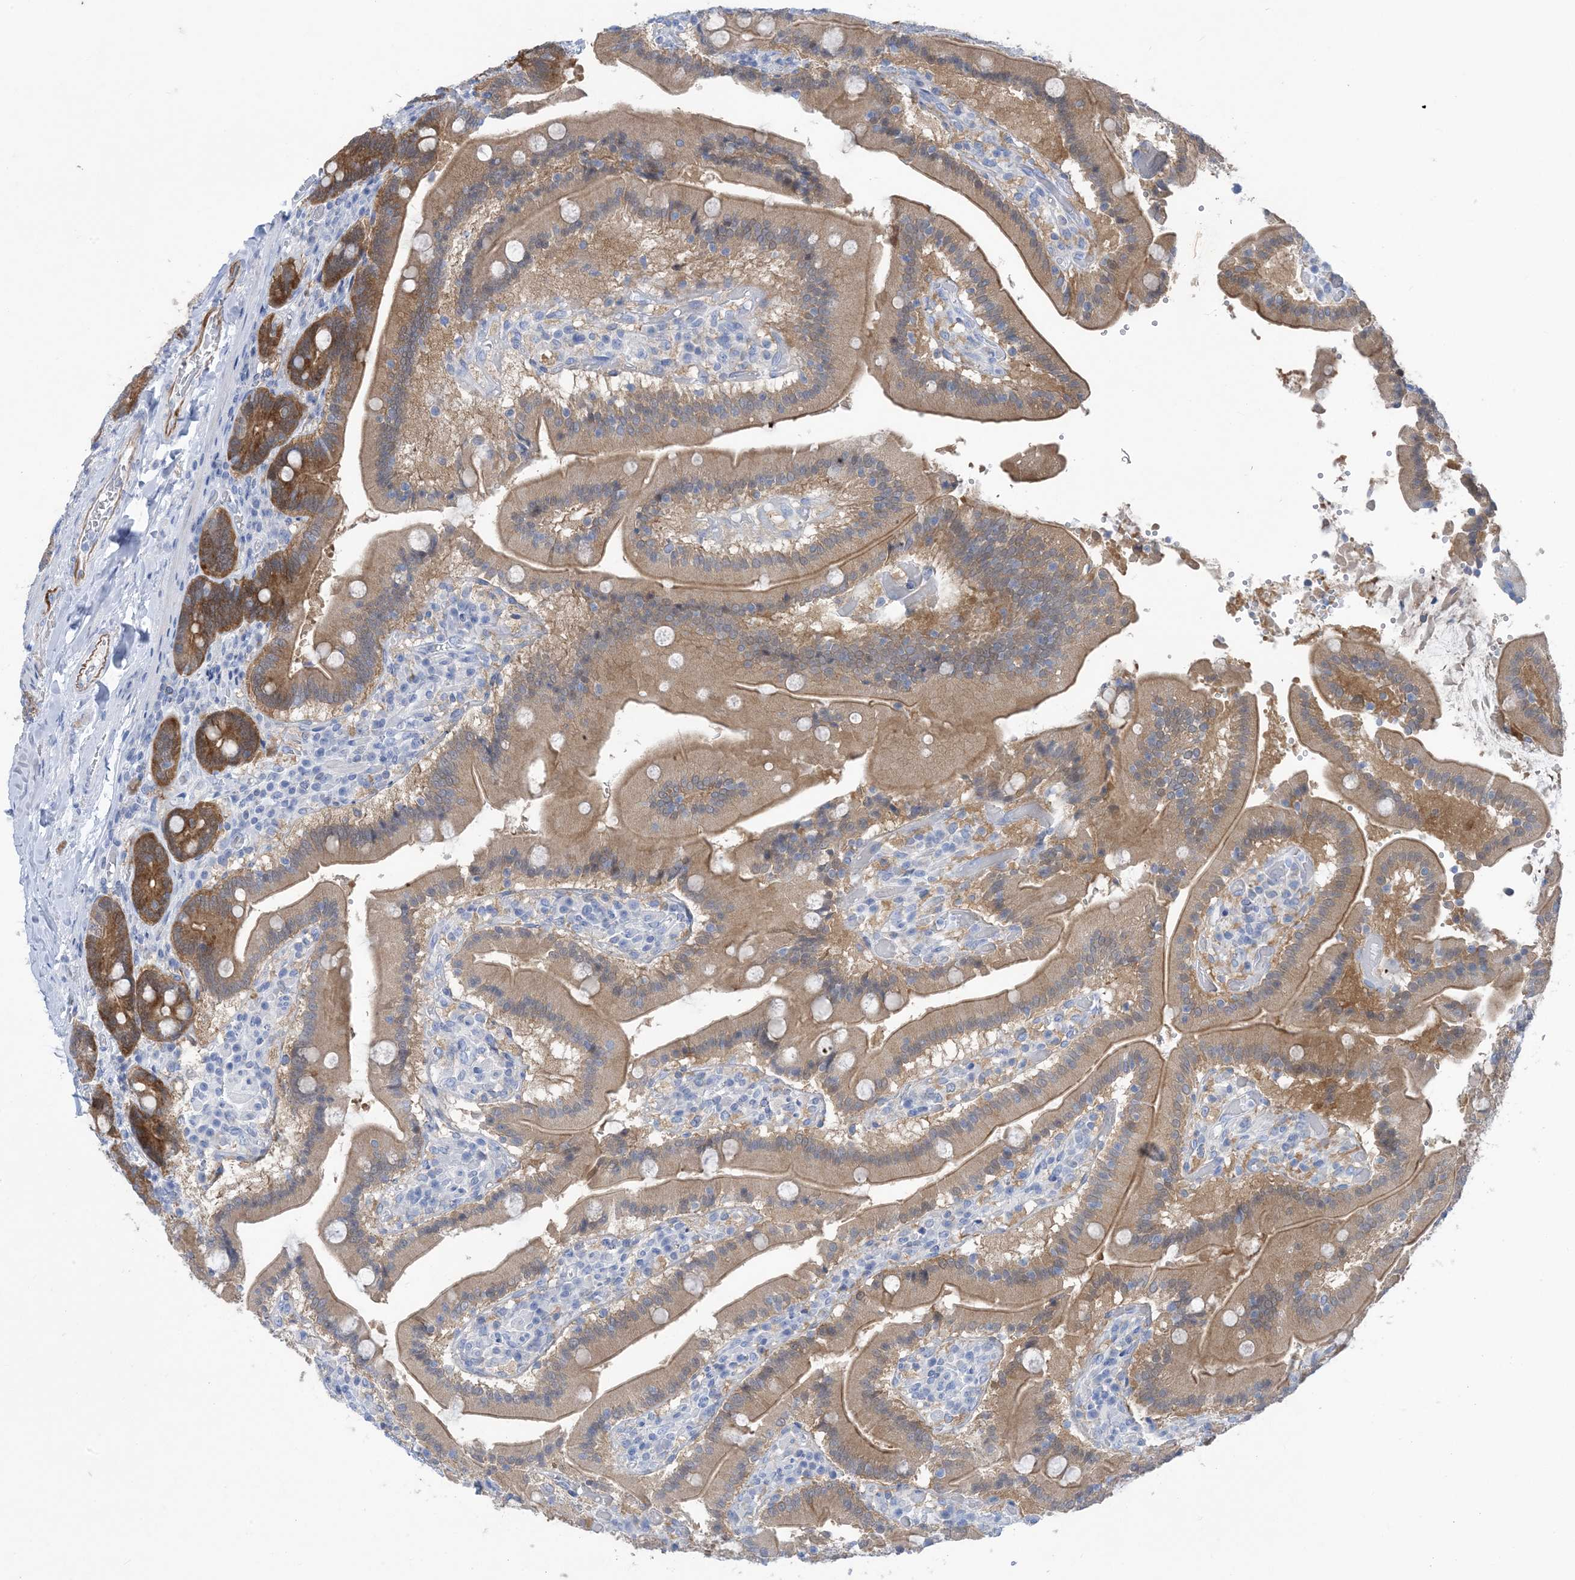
{"staining": {"intensity": "strong", "quantity": "25%-75%", "location": "cytoplasmic/membranous"}, "tissue": "duodenum", "cell_type": "Glandular cells", "image_type": "normal", "snomed": [{"axis": "morphology", "description": "Normal tissue, NOS"}, {"axis": "topography", "description": "Duodenum"}], "caption": "An immunohistochemistry histopathology image of unremarkable tissue is shown. Protein staining in brown shows strong cytoplasmic/membranous positivity in duodenum within glandular cells. Using DAB (brown) and hematoxylin (blue) stains, captured at high magnification using brightfield microscopy.", "gene": "SH3YL1", "patient": {"sex": "female", "age": 62}}